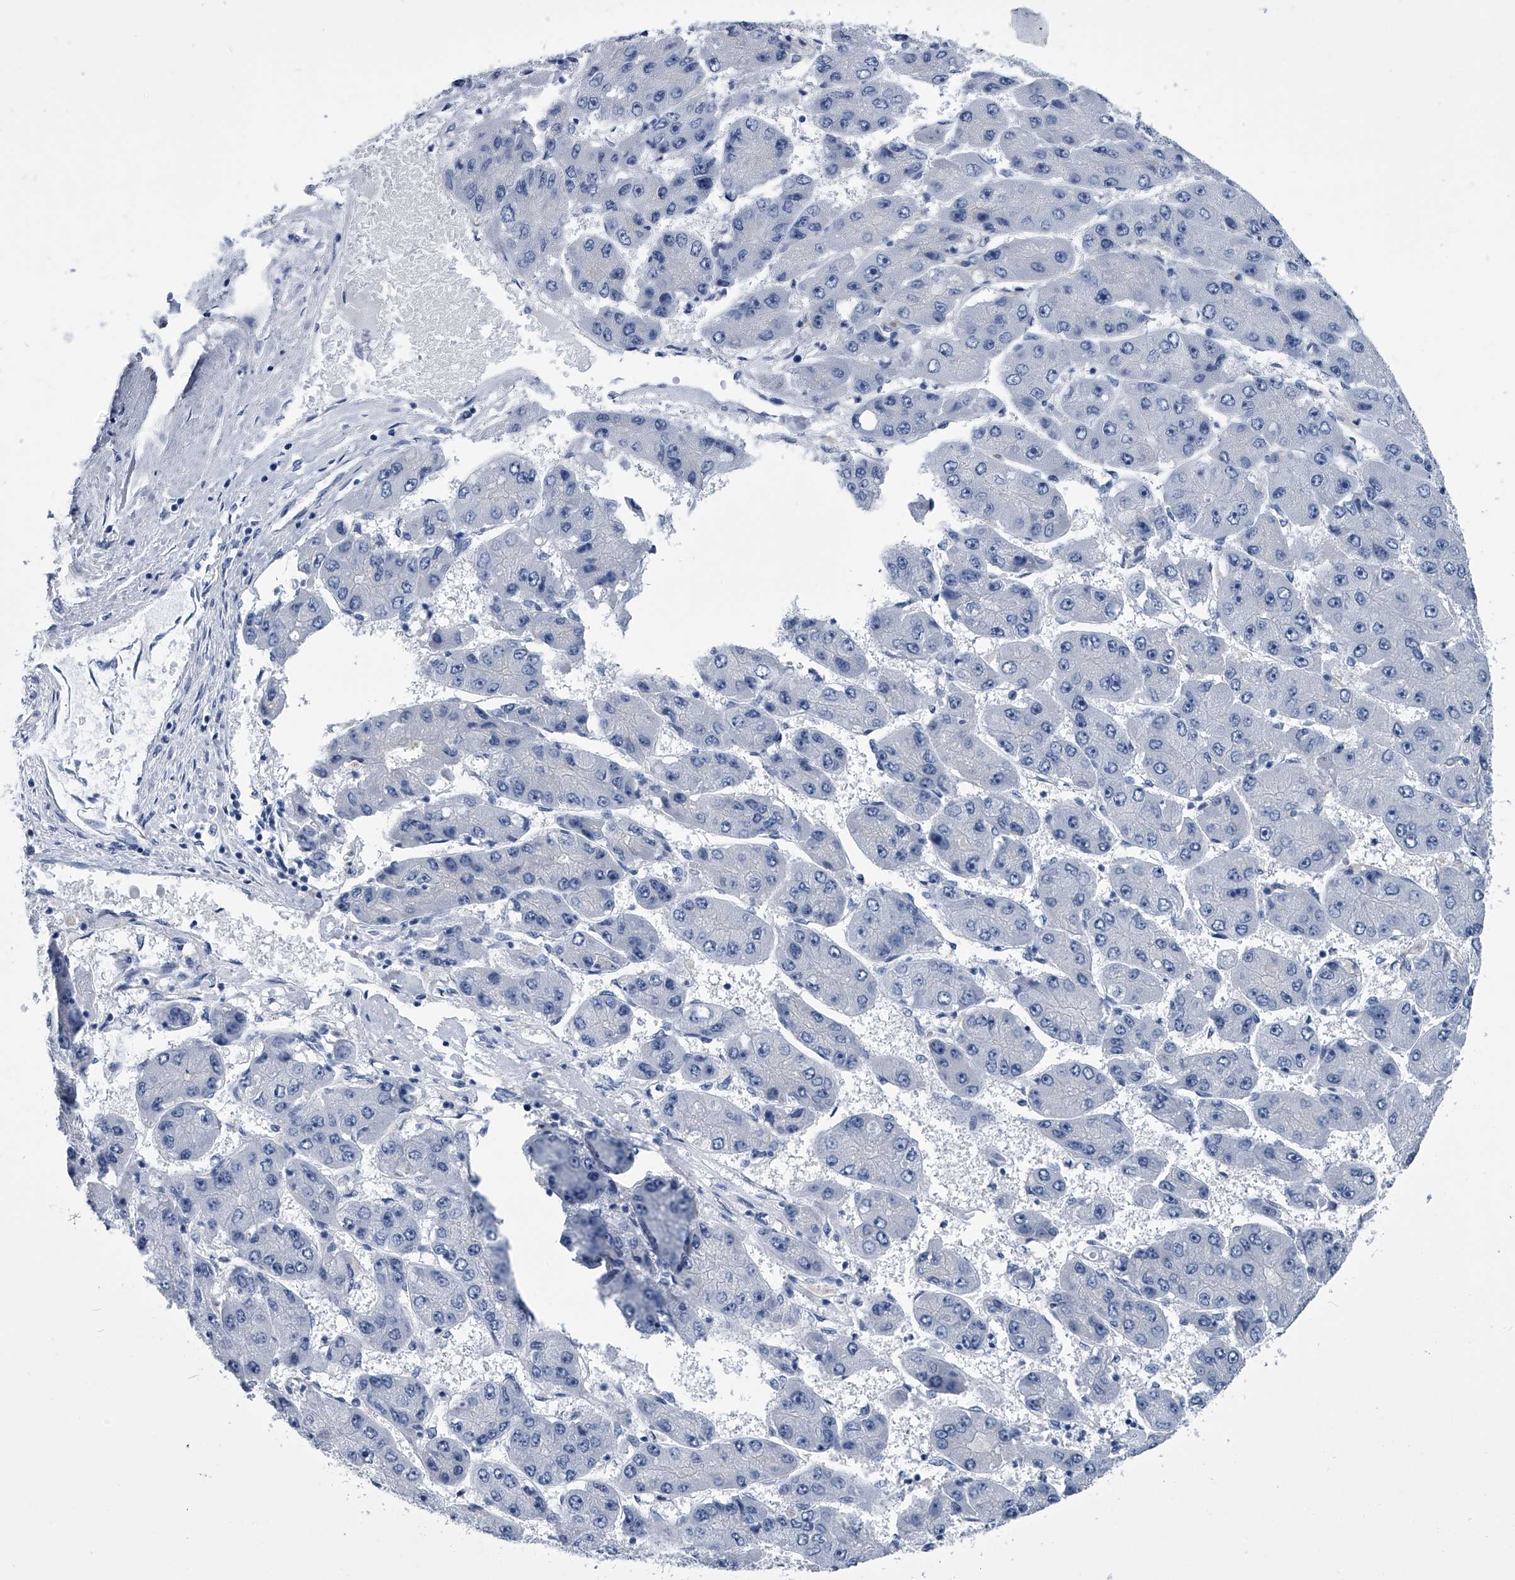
{"staining": {"intensity": "negative", "quantity": "none", "location": "none"}, "tissue": "liver cancer", "cell_type": "Tumor cells", "image_type": "cancer", "snomed": [{"axis": "morphology", "description": "Carcinoma, Hepatocellular, NOS"}, {"axis": "topography", "description": "Liver"}], "caption": "Tumor cells show no significant protein expression in liver cancer (hepatocellular carcinoma).", "gene": "PDXK", "patient": {"sex": "female", "age": 61}}